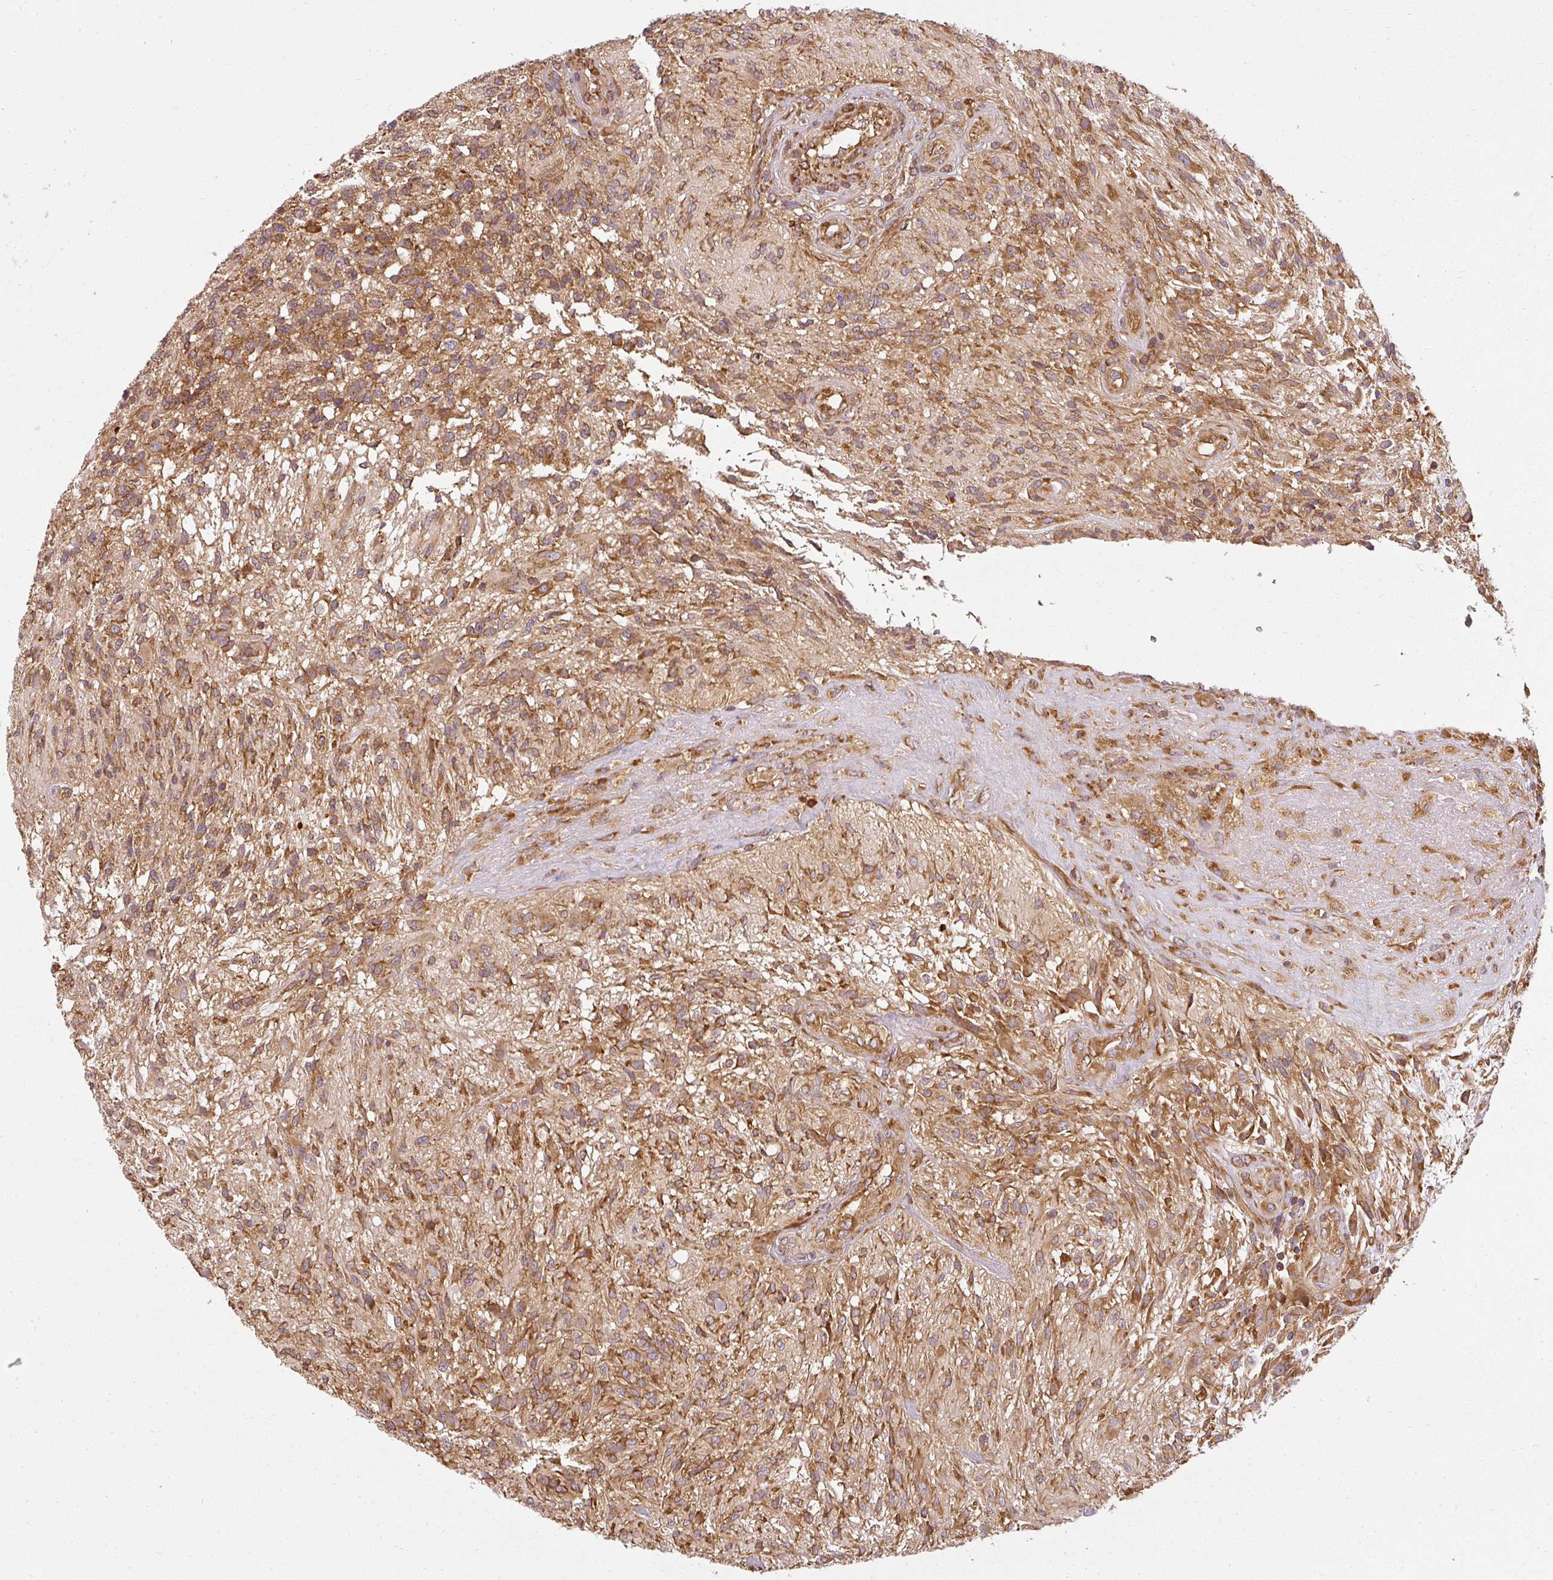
{"staining": {"intensity": "strong", "quantity": ">75%", "location": "cytoplasmic/membranous"}, "tissue": "glioma", "cell_type": "Tumor cells", "image_type": "cancer", "snomed": [{"axis": "morphology", "description": "Glioma, malignant, High grade"}, {"axis": "topography", "description": "Brain"}], "caption": "High-magnification brightfield microscopy of glioma stained with DAB (3,3'-diaminobenzidine) (brown) and counterstained with hematoxylin (blue). tumor cells exhibit strong cytoplasmic/membranous positivity is seen in about>75% of cells.", "gene": "RPL24", "patient": {"sex": "male", "age": 56}}